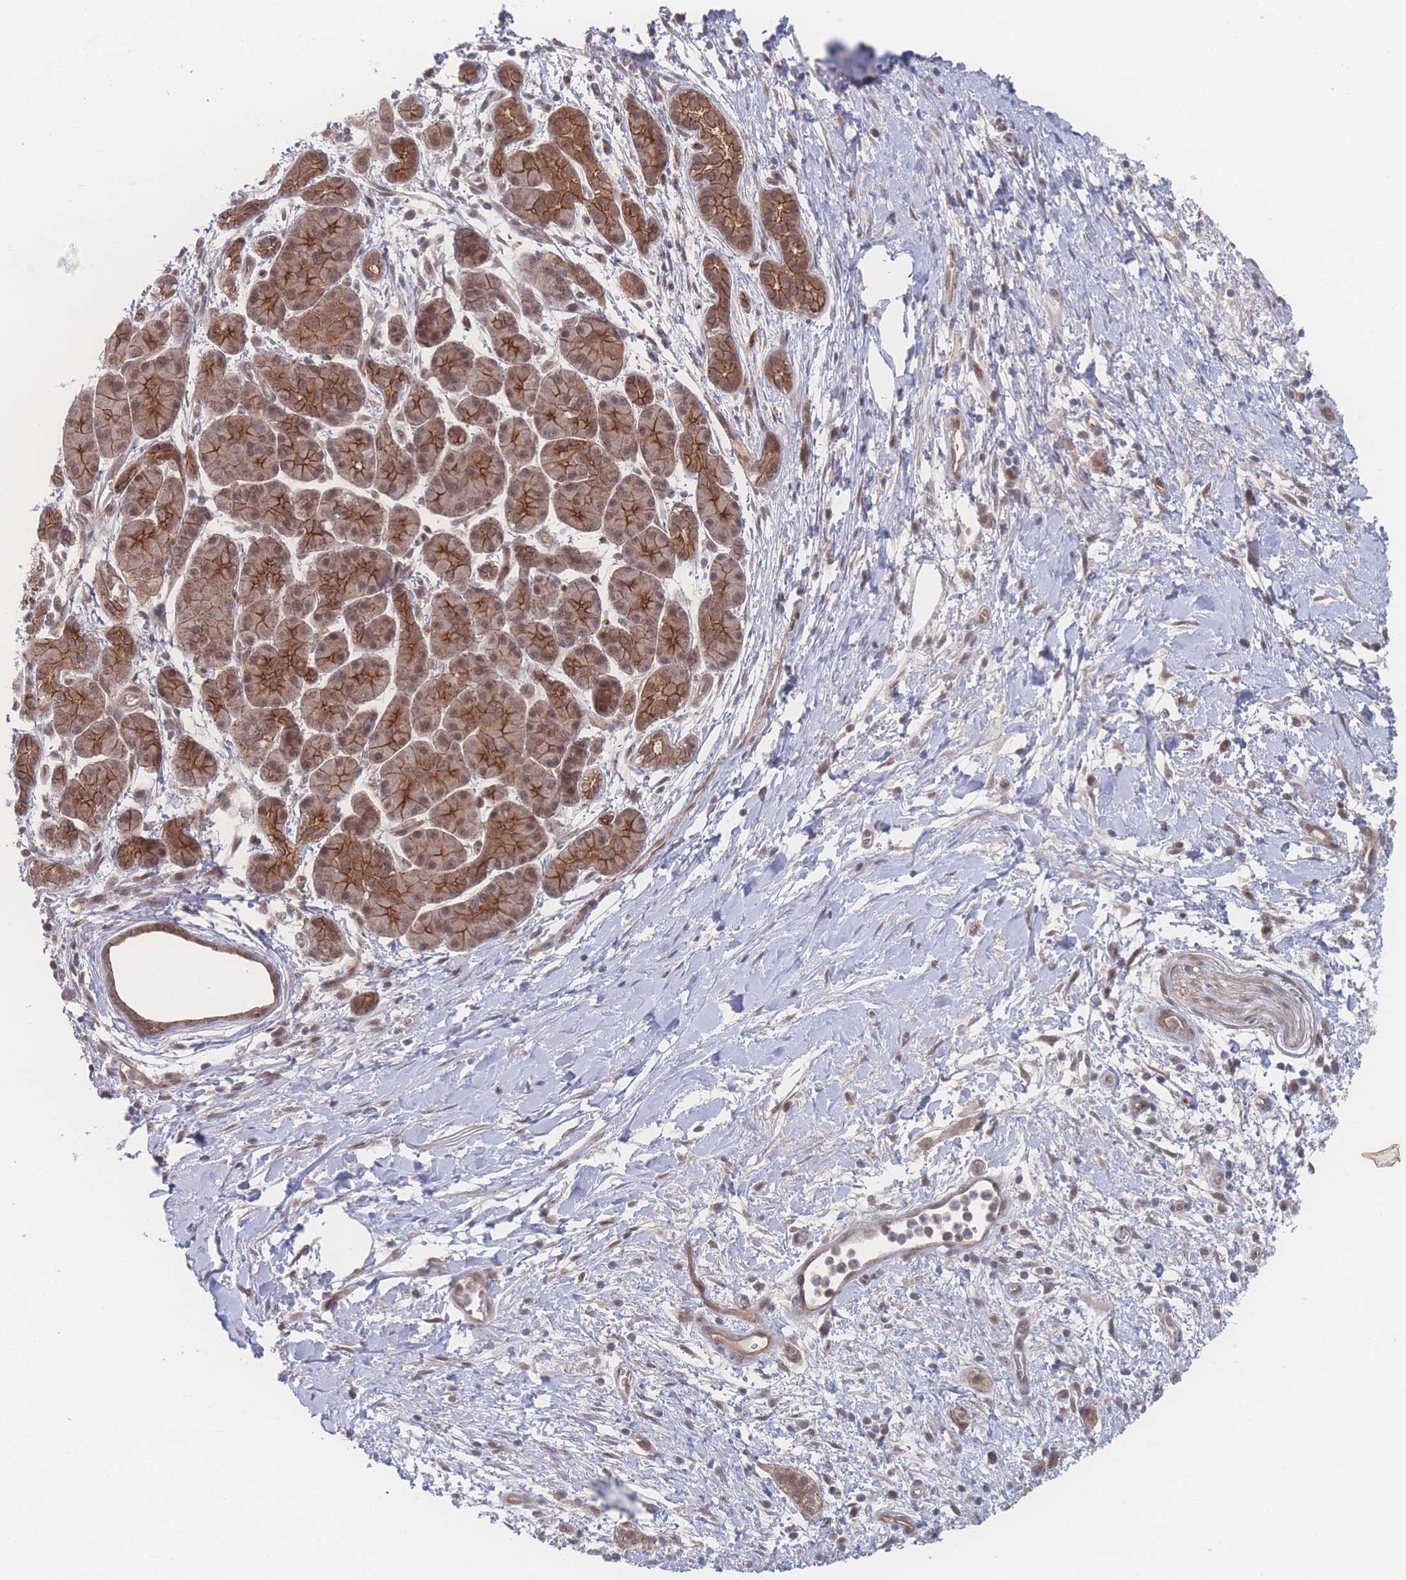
{"staining": {"intensity": "moderate", "quantity": ">75%", "location": "cytoplasmic/membranous,nuclear"}, "tissue": "pancreatic cancer", "cell_type": "Tumor cells", "image_type": "cancer", "snomed": [{"axis": "morphology", "description": "Adenocarcinoma, NOS"}, {"axis": "topography", "description": "Pancreas"}], "caption": "Moderate cytoplasmic/membranous and nuclear positivity for a protein is seen in about >75% of tumor cells of adenocarcinoma (pancreatic) using IHC.", "gene": "NBEAL1", "patient": {"sex": "male", "age": 78}}